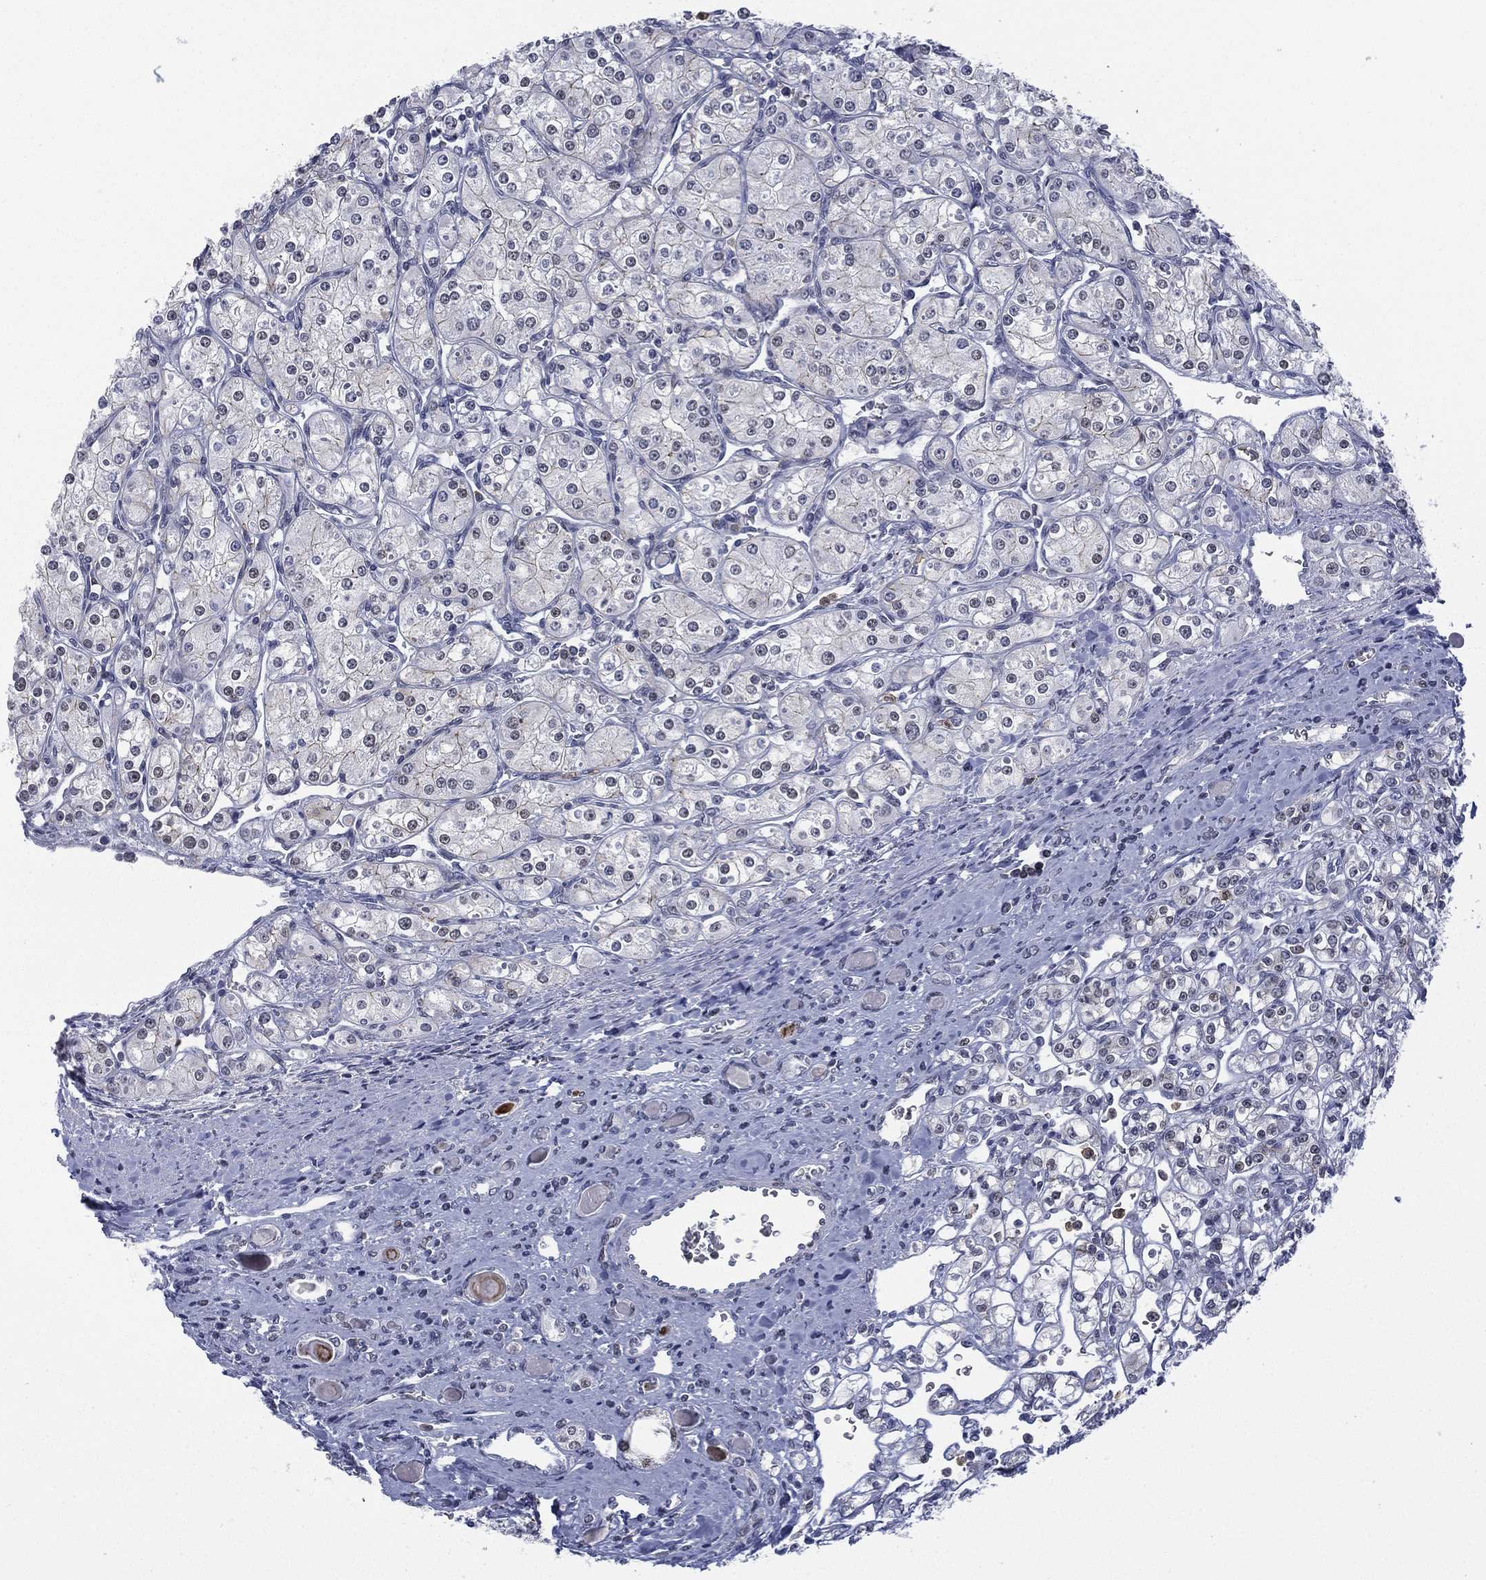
{"staining": {"intensity": "negative", "quantity": "none", "location": "none"}, "tissue": "renal cancer", "cell_type": "Tumor cells", "image_type": "cancer", "snomed": [{"axis": "morphology", "description": "Adenocarcinoma, NOS"}, {"axis": "topography", "description": "Kidney"}], "caption": "Immunohistochemistry image of neoplastic tissue: human renal cancer stained with DAB (3,3'-diaminobenzidine) reveals no significant protein staining in tumor cells.", "gene": "ZNF711", "patient": {"sex": "male", "age": 77}}